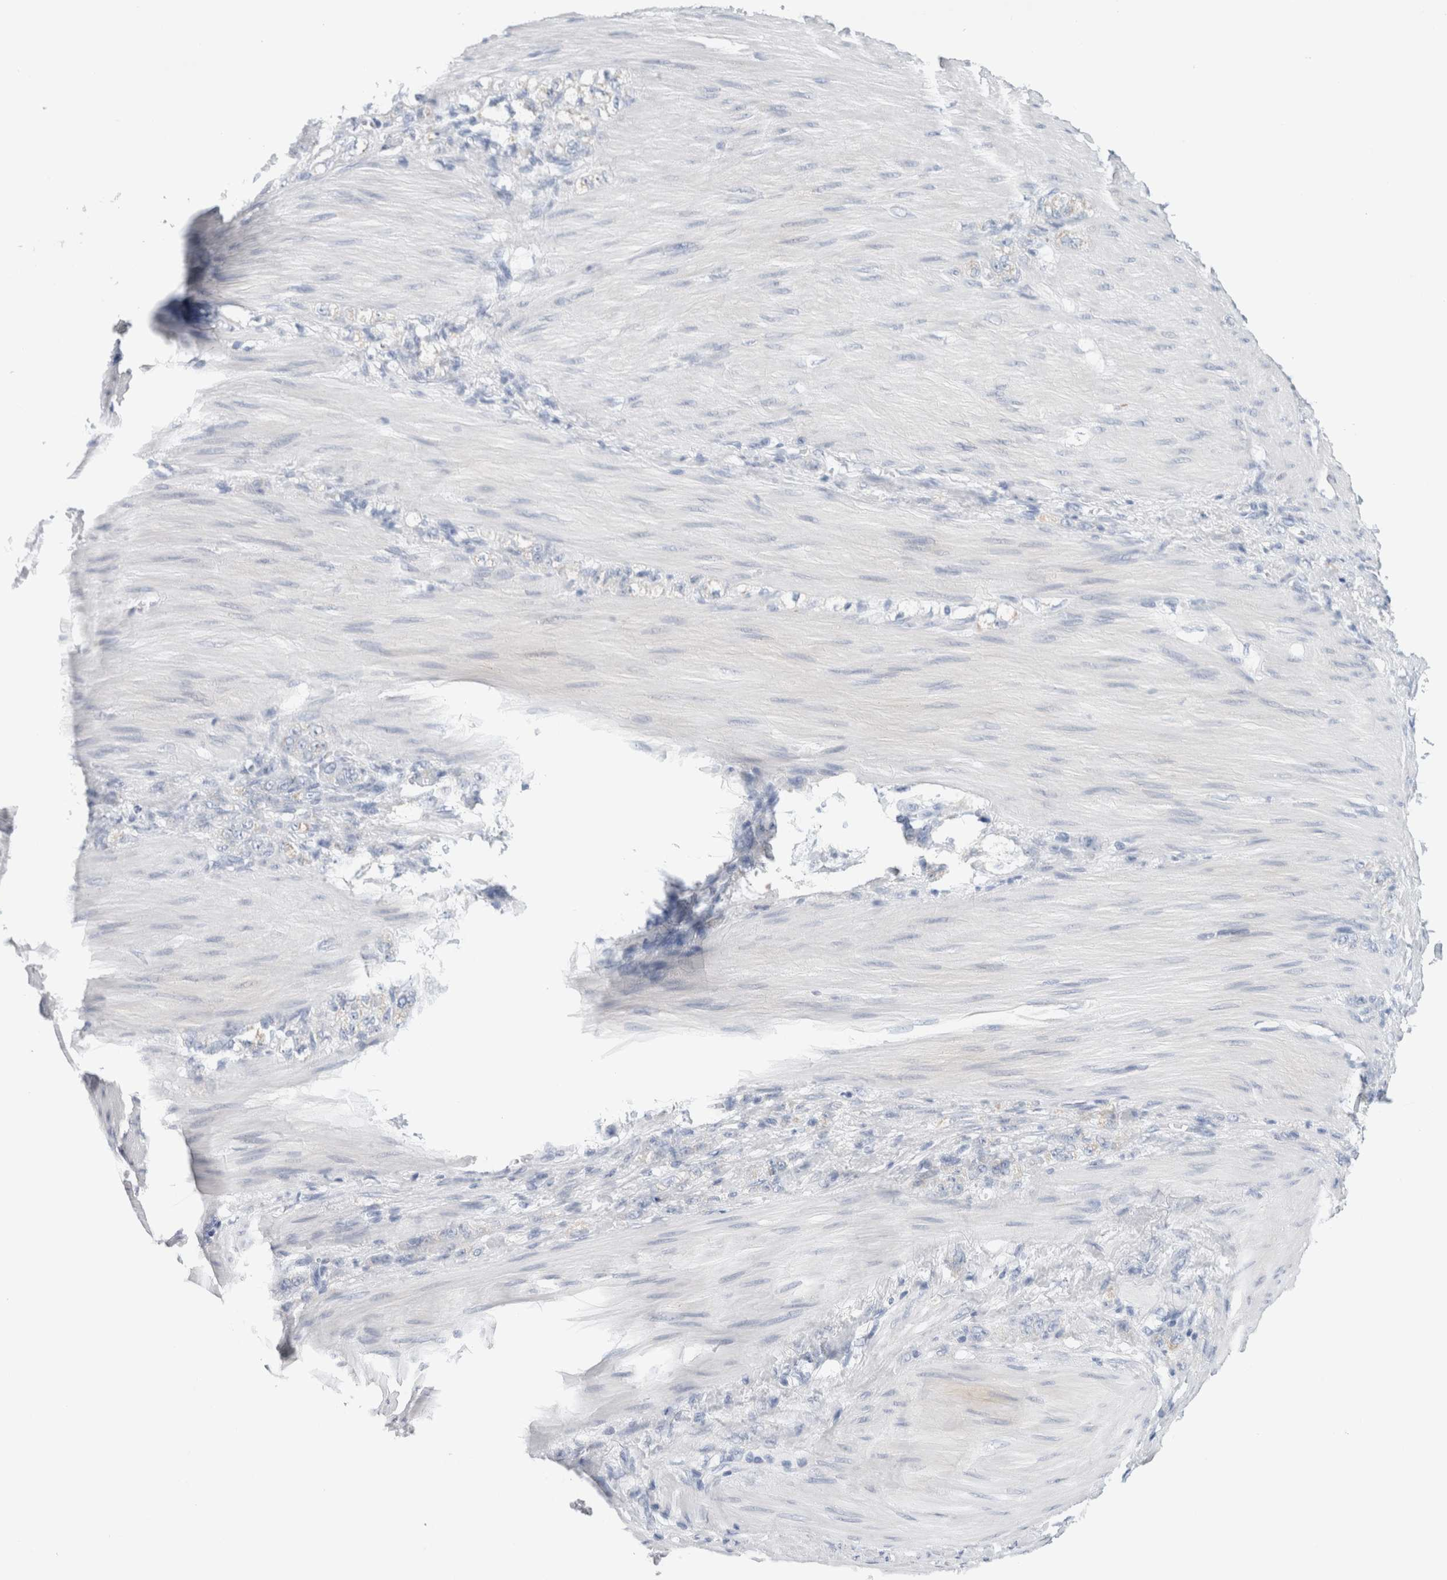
{"staining": {"intensity": "weak", "quantity": "<25%", "location": "cytoplasmic/membranous"}, "tissue": "stomach cancer", "cell_type": "Tumor cells", "image_type": "cancer", "snomed": [{"axis": "morphology", "description": "Normal tissue, NOS"}, {"axis": "morphology", "description": "Adenocarcinoma, NOS"}, {"axis": "topography", "description": "Stomach"}], "caption": "Stomach adenocarcinoma was stained to show a protein in brown. There is no significant staining in tumor cells.", "gene": "ECHDC2", "patient": {"sex": "male", "age": 82}}